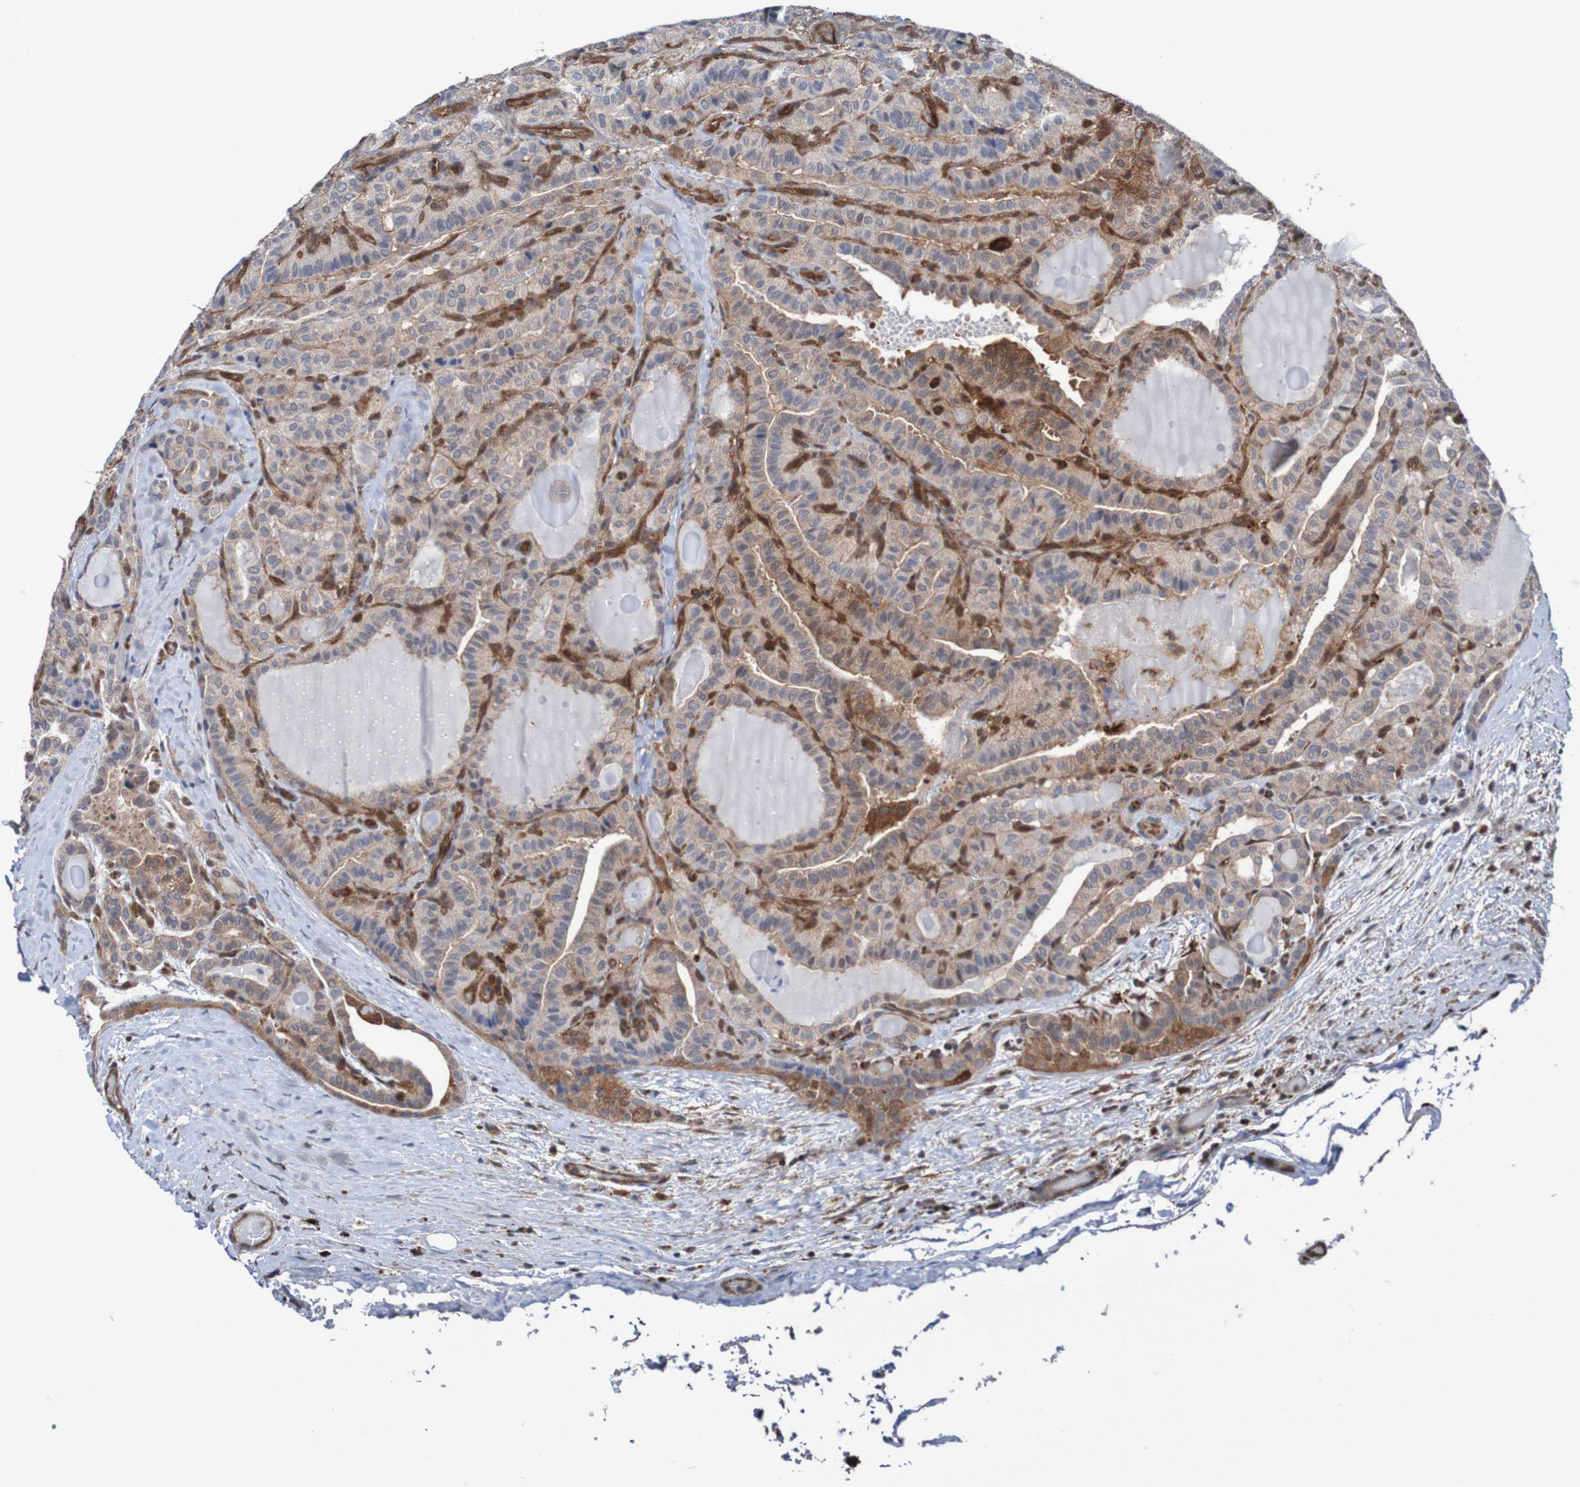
{"staining": {"intensity": "weak", "quantity": ">75%", "location": "cytoplasmic/membranous"}, "tissue": "thyroid cancer", "cell_type": "Tumor cells", "image_type": "cancer", "snomed": [{"axis": "morphology", "description": "Papillary adenocarcinoma, NOS"}, {"axis": "topography", "description": "Thyroid gland"}], "caption": "Thyroid cancer was stained to show a protein in brown. There is low levels of weak cytoplasmic/membranous staining in about >75% of tumor cells.", "gene": "RIGI", "patient": {"sex": "male", "age": 77}}